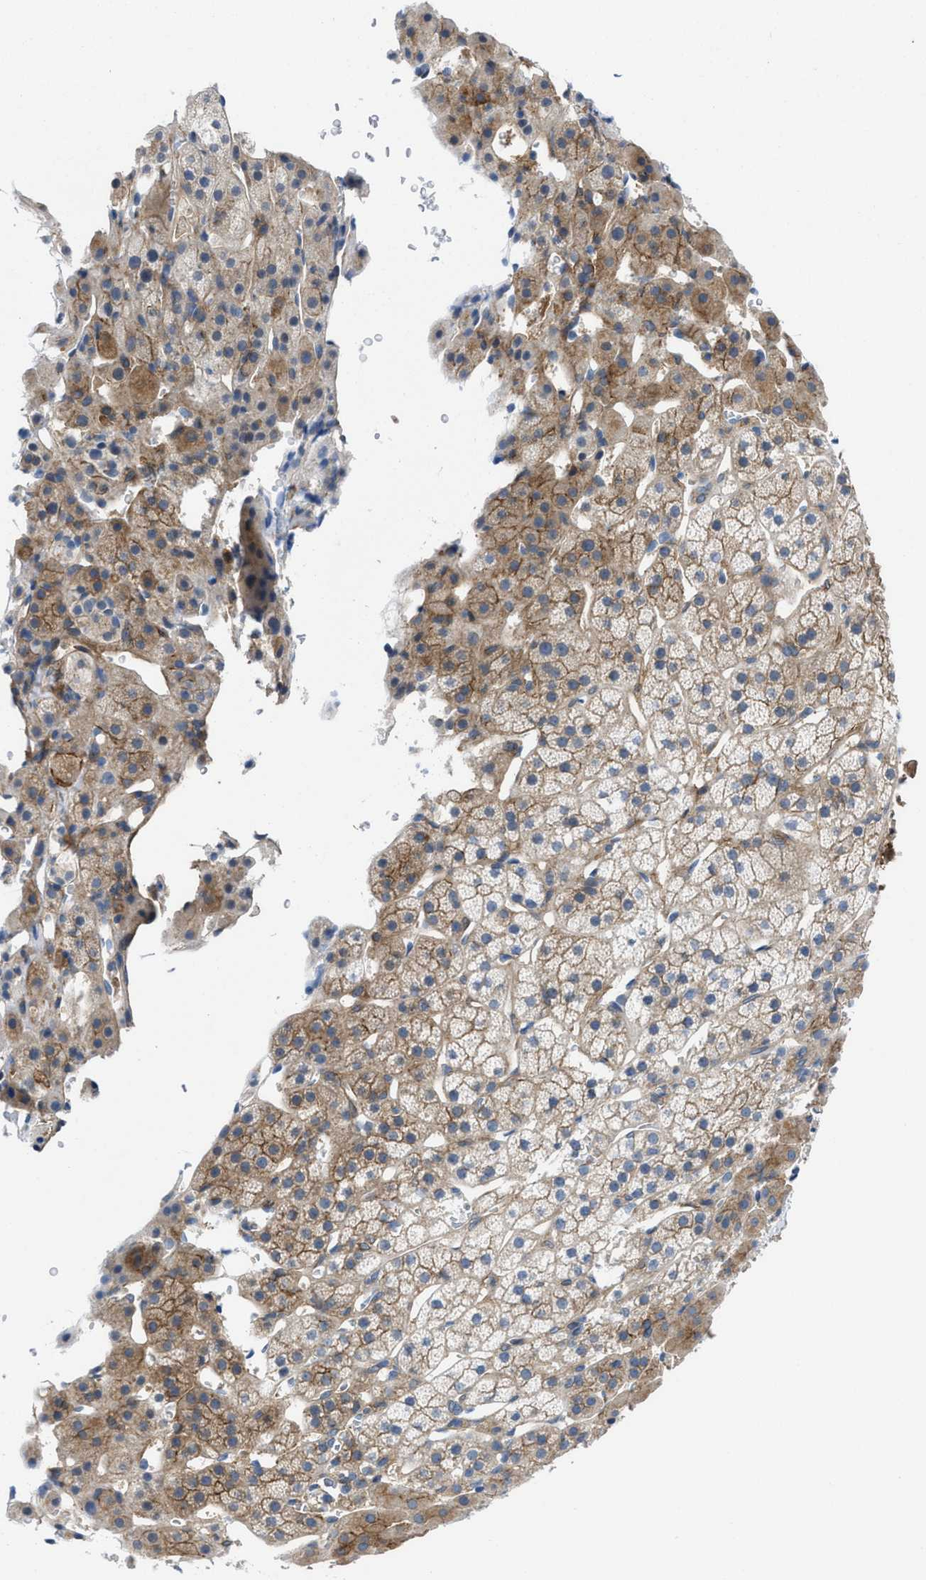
{"staining": {"intensity": "moderate", "quantity": "25%-75%", "location": "cytoplasmic/membranous"}, "tissue": "adrenal gland", "cell_type": "Glandular cells", "image_type": "normal", "snomed": [{"axis": "morphology", "description": "Normal tissue, NOS"}, {"axis": "topography", "description": "Adrenal gland"}], "caption": "An immunohistochemistry histopathology image of benign tissue is shown. Protein staining in brown shows moderate cytoplasmic/membranous positivity in adrenal gland within glandular cells.", "gene": "PDLIM5", "patient": {"sex": "female", "age": 57}}